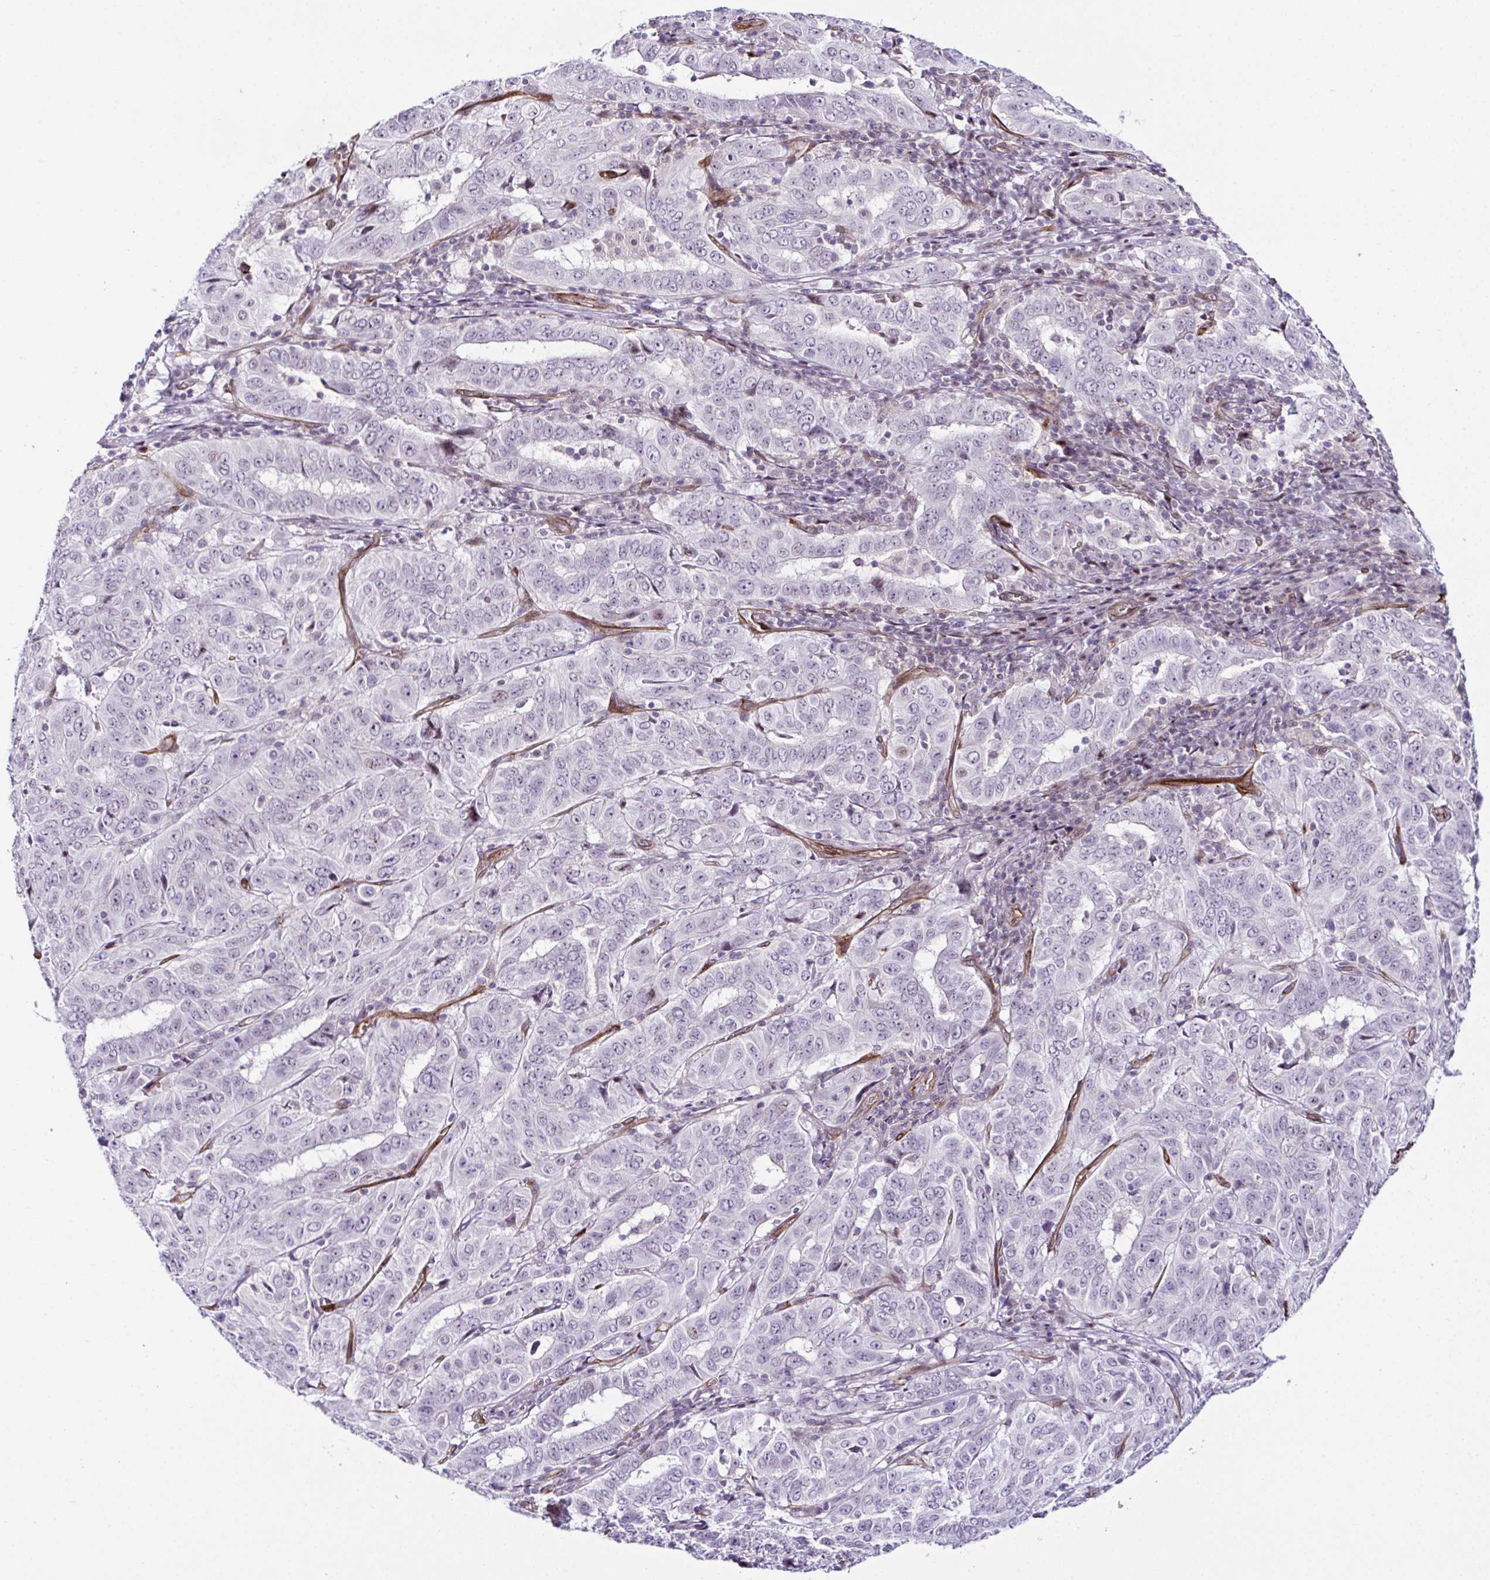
{"staining": {"intensity": "negative", "quantity": "none", "location": "none"}, "tissue": "pancreatic cancer", "cell_type": "Tumor cells", "image_type": "cancer", "snomed": [{"axis": "morphology", "description": "Adenocarcinoma, NOS"}, {"axis": "topography", "description": "Pancreas"}], "caption": "High magnification brightfield microscopy of pancreatic cancer (adenocarcinoma) stained with DAB (brown) and counterstained with hematoxylin (blue): tumor cells show no significant expression.", "gene": "FBXO34", "patient": {"sex": "male", "age": 63}}